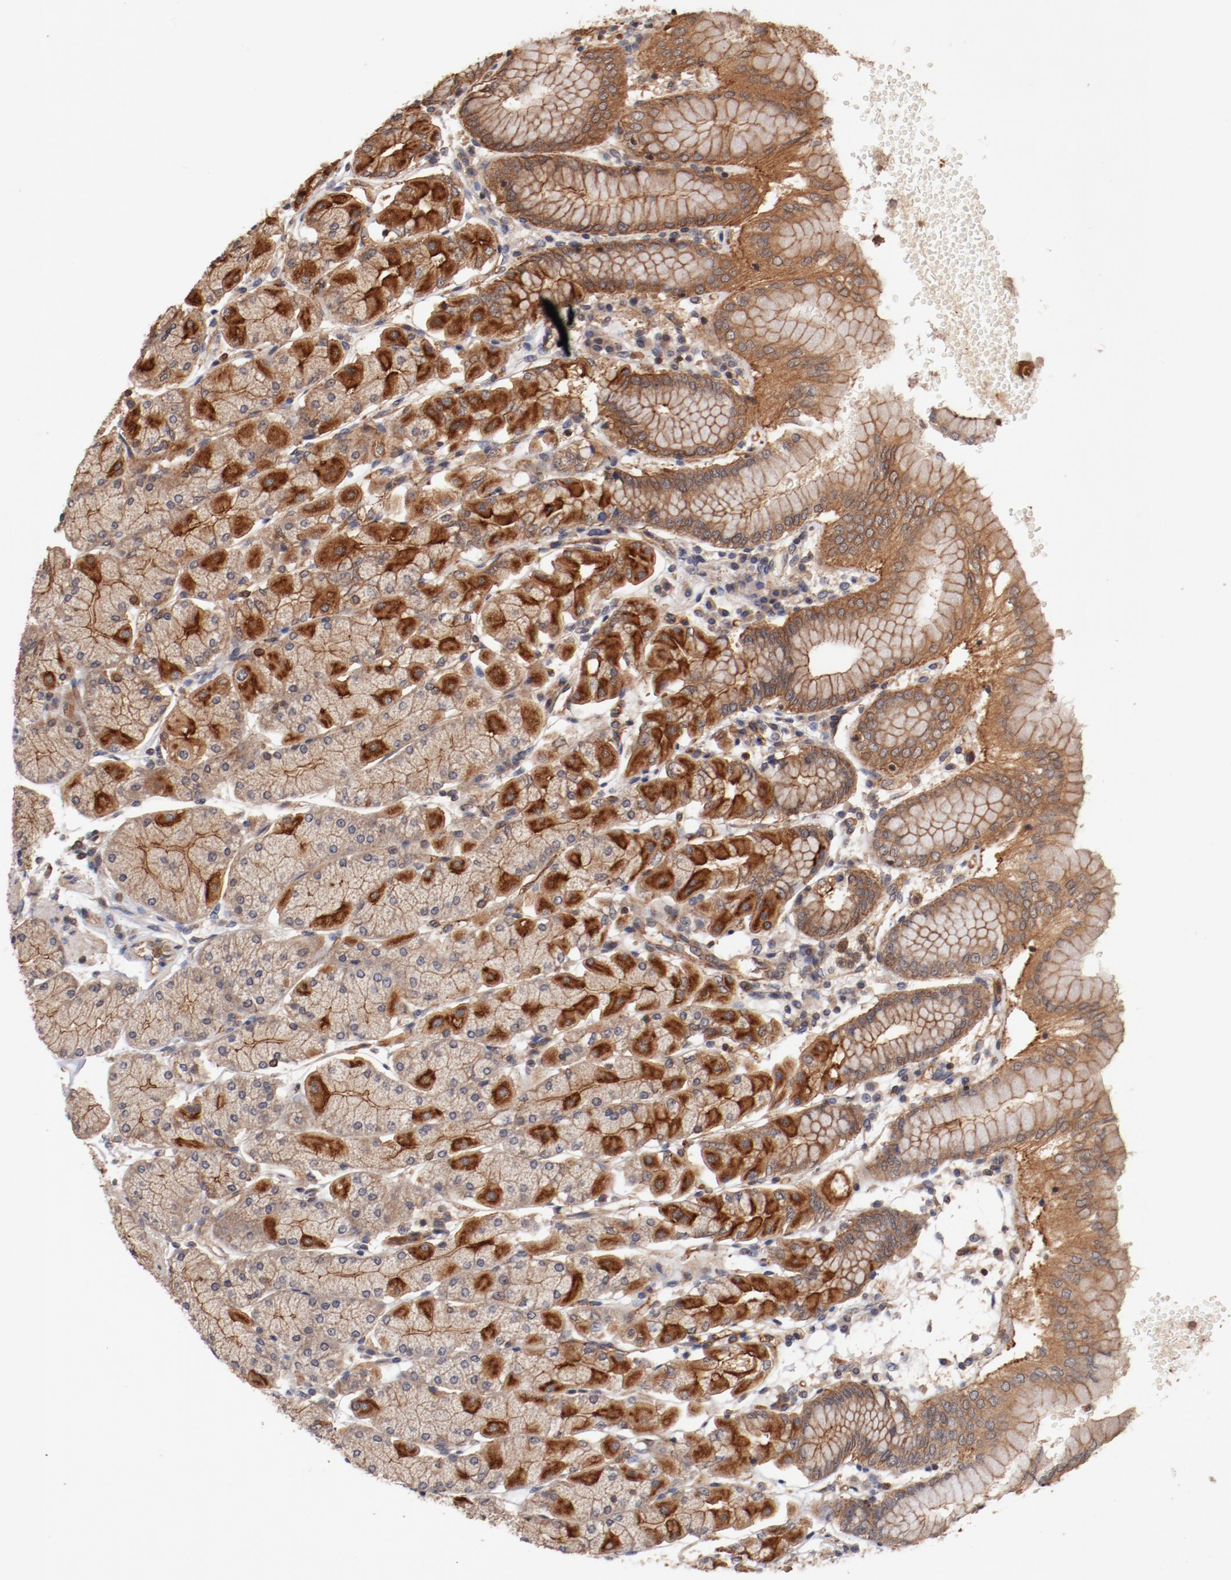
{"staining": {"intensity": "moderate", "quantity": ">75%", "location": "cytoplasmic/membranous"}, "tissue": "stomach", "cell_type": "Glandular cells", "image_type": "normal", "snomed": [{"axis": "morphology", "description": "Normal tissue, NOS"}, {"axis": "topography", "description": "Stomach, upper"}, {"axis": "topography", "description": "Stomach"}], "caption": "IHC histopathology image of unremarkable human stomach stained for a protein (brown), which displays medium levels of moderate cytoplasmic/membranous staining in about >75% of glandular cells.", "gene": "GUF1", "patient": {"sex": "male", "age": 76}}